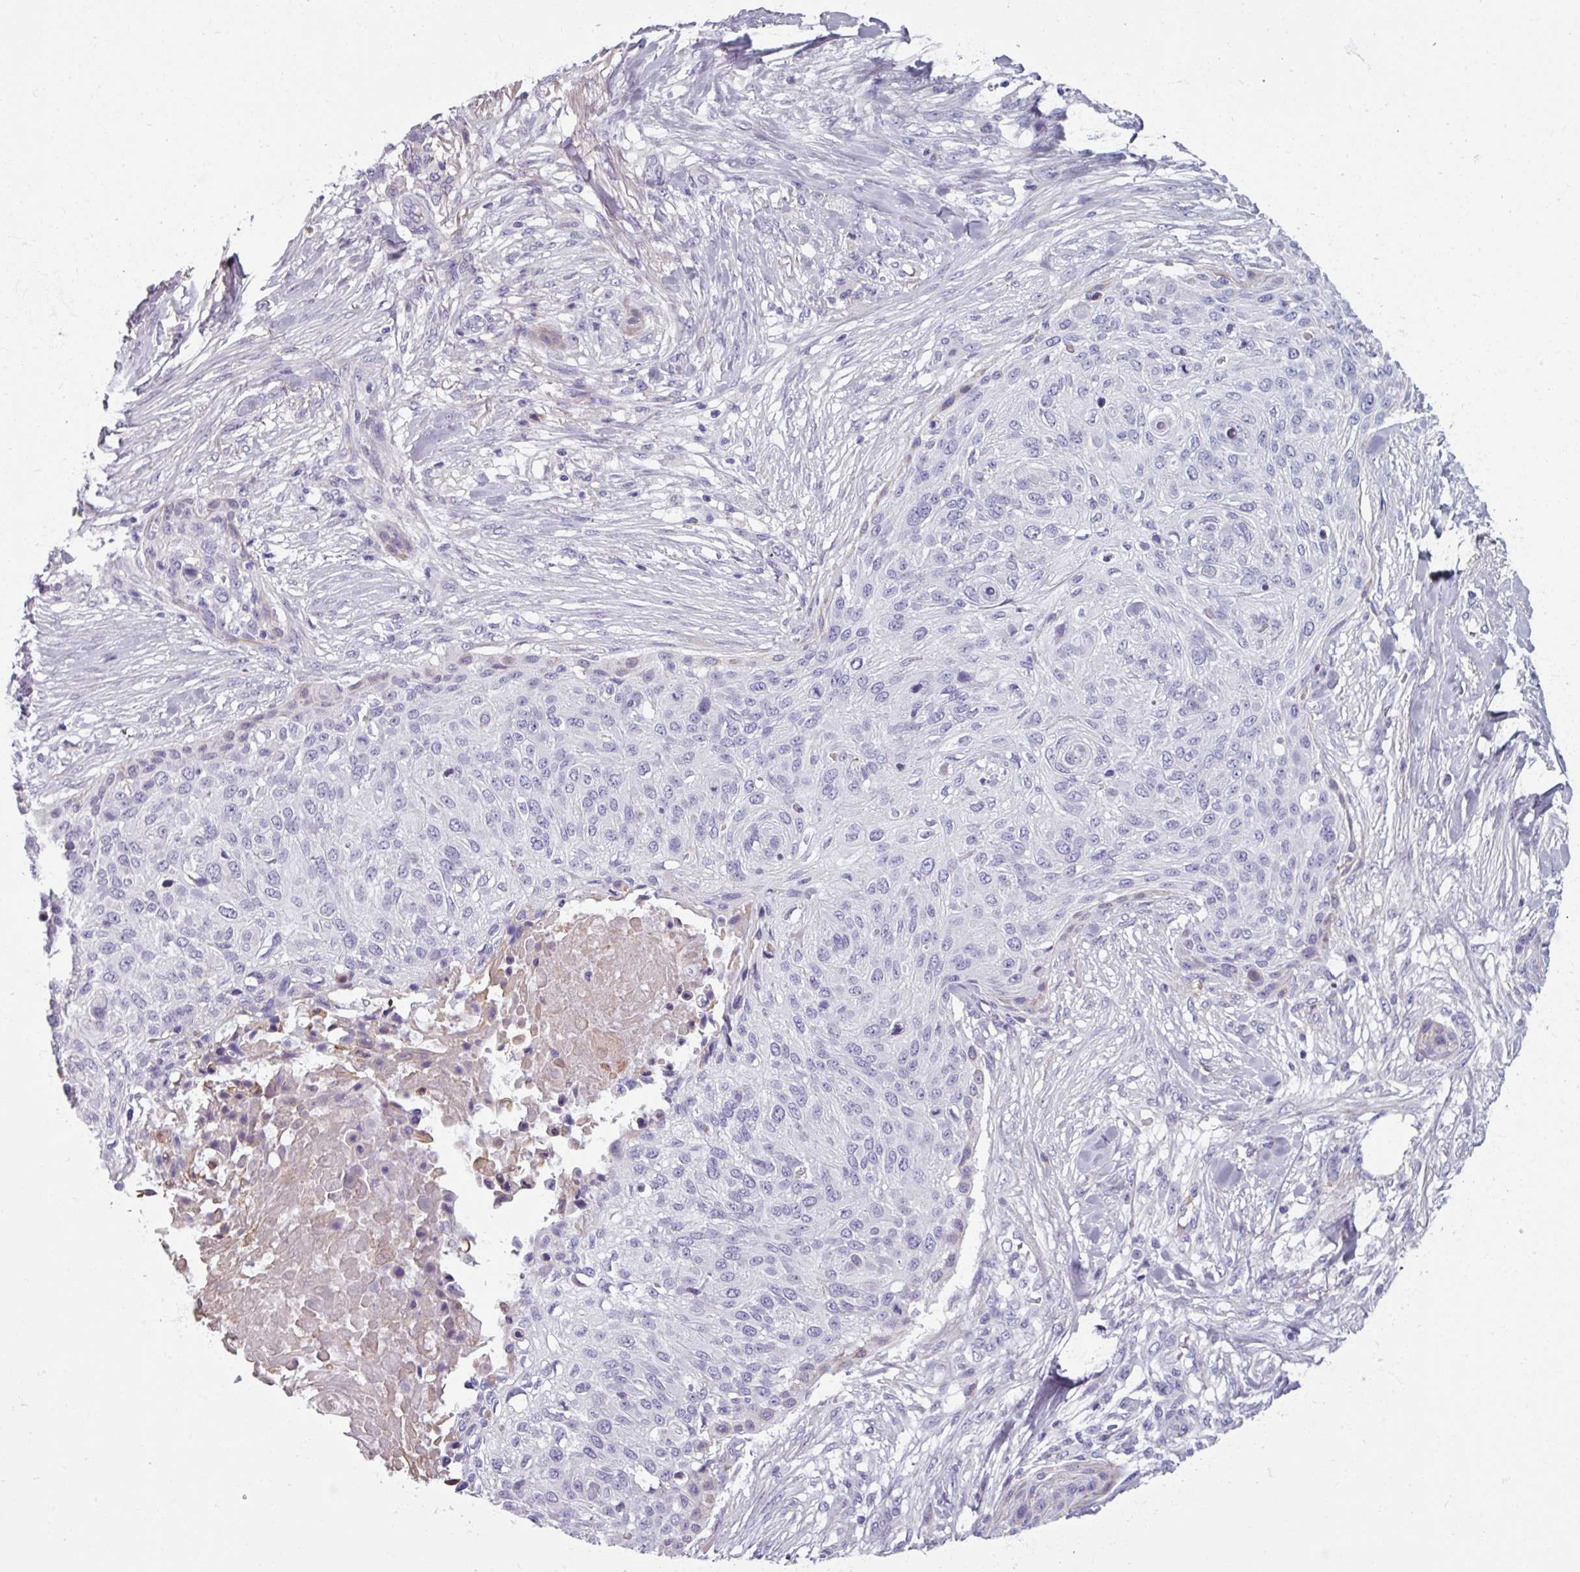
{"staining": {"intensity": "negative", "quantity": "none", "location": "none"}, "tissue": "skin cancer", "cell_type": "Tumor cells", "image_type": "cancer", "snomed": [{"axis": "morphology", "description": "Squamous cell carcinoma, NOS"}, {"axis": "topography", "description": "Skin"}], "caption": "The micrograph exhibits no staining of tumor cells in squamous cell carcinoma (skin).", "gene": "SPESP1", "patient": {"sex": "female", "age": 87}}